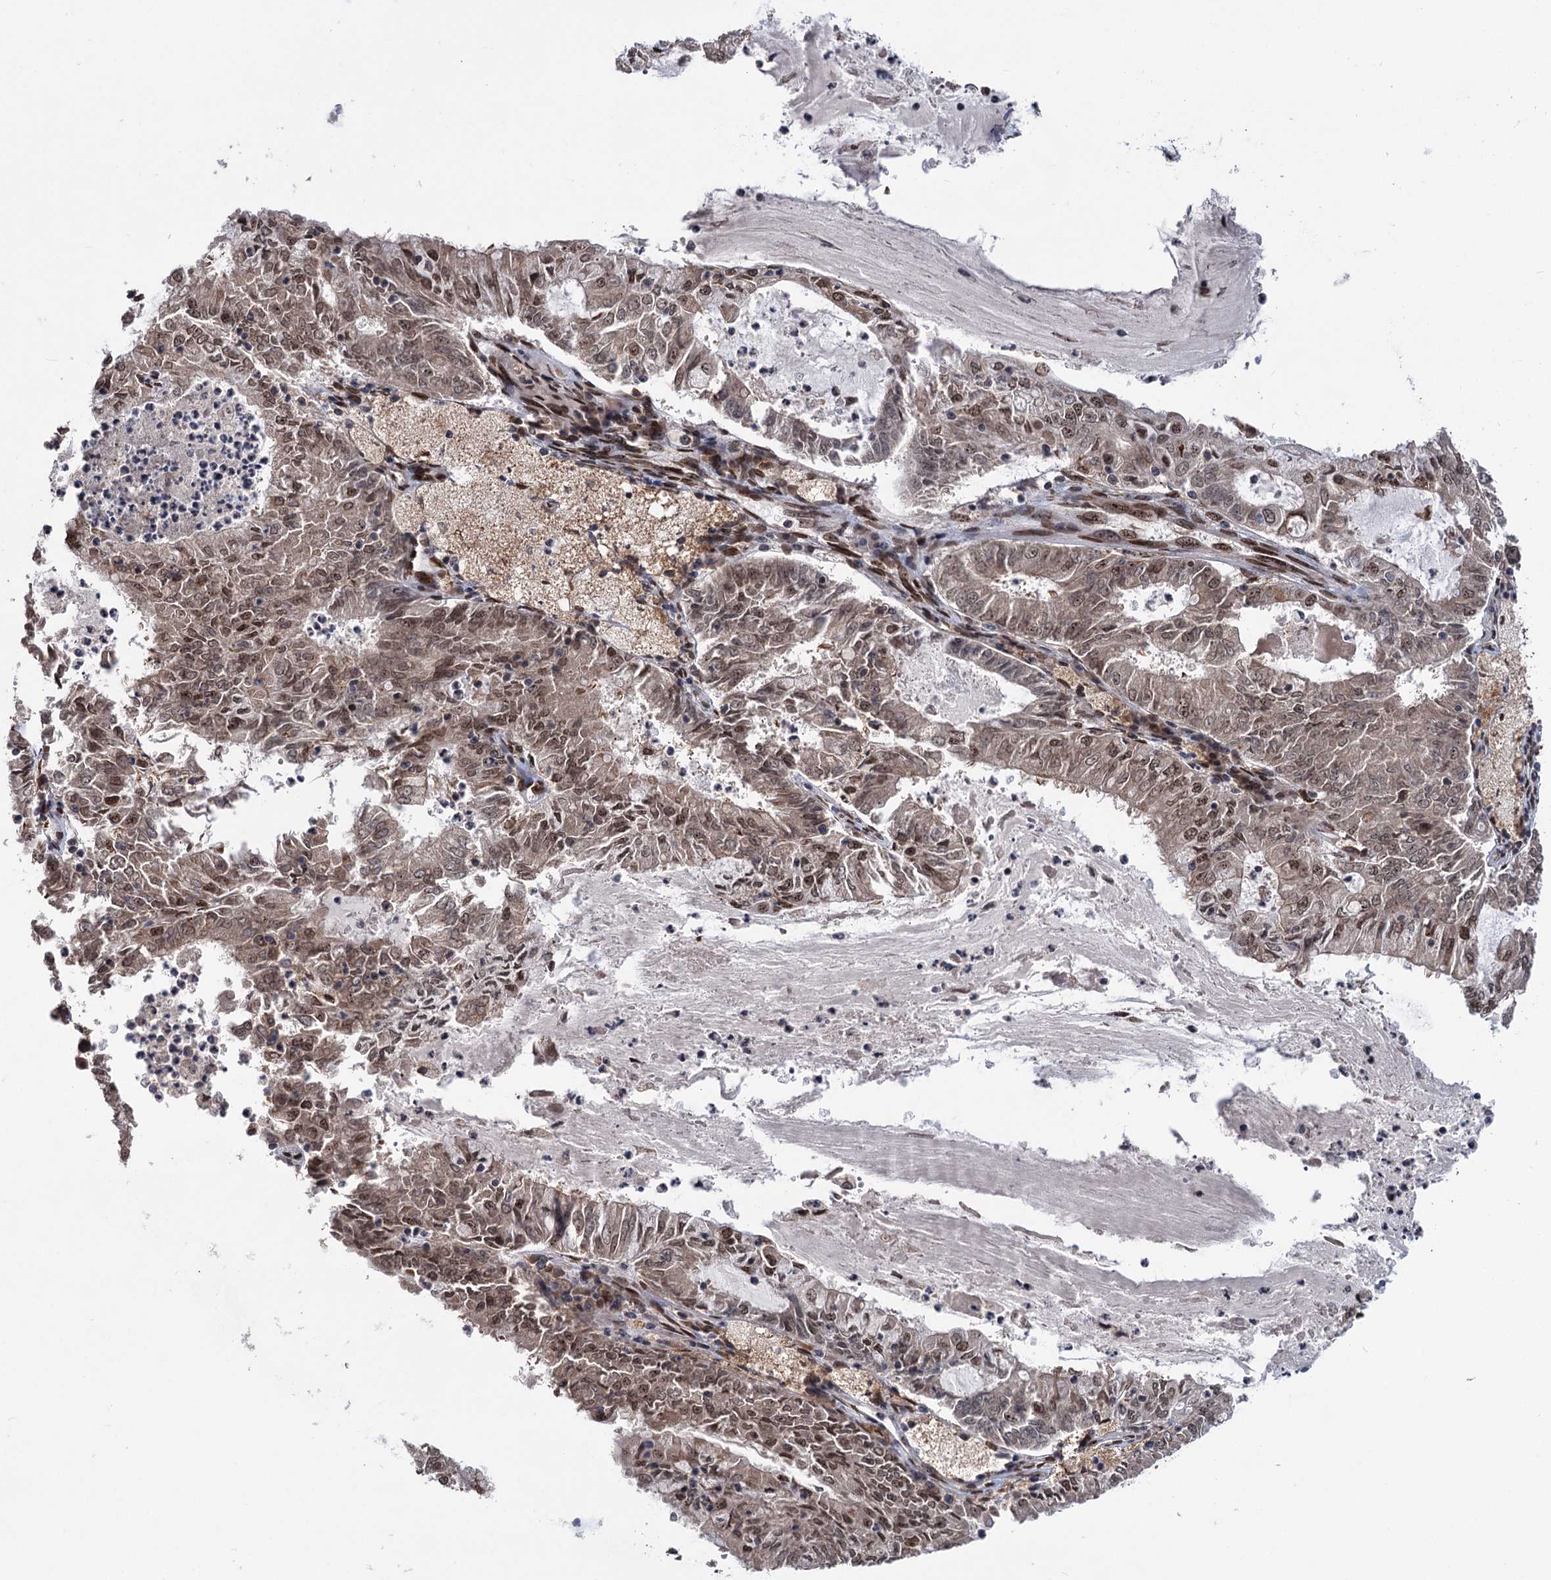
{"staining": {"intensity": "weak", "quantity": ">75%", "location": "cytoplasmic/membranous,nuclear"}, "tissue": "endometrial cancer", "cell_type": "Tumor cells", "image_type": "cancer", "snomed": [{"axis": "morphology", "description": "Adenocarcinoma, NOS"}, {"axis": "topography", "description": "Endometrium"}], "caption": "There is low levels of weak cytoplasmic/membranous and nuclear positivity in tumor cells of endometrial adenocarcinoma, as demonstrated by immunohistochemical staining (brown color).", "gene": "MESD", "patient": {"sex": "female", "age": 57}}